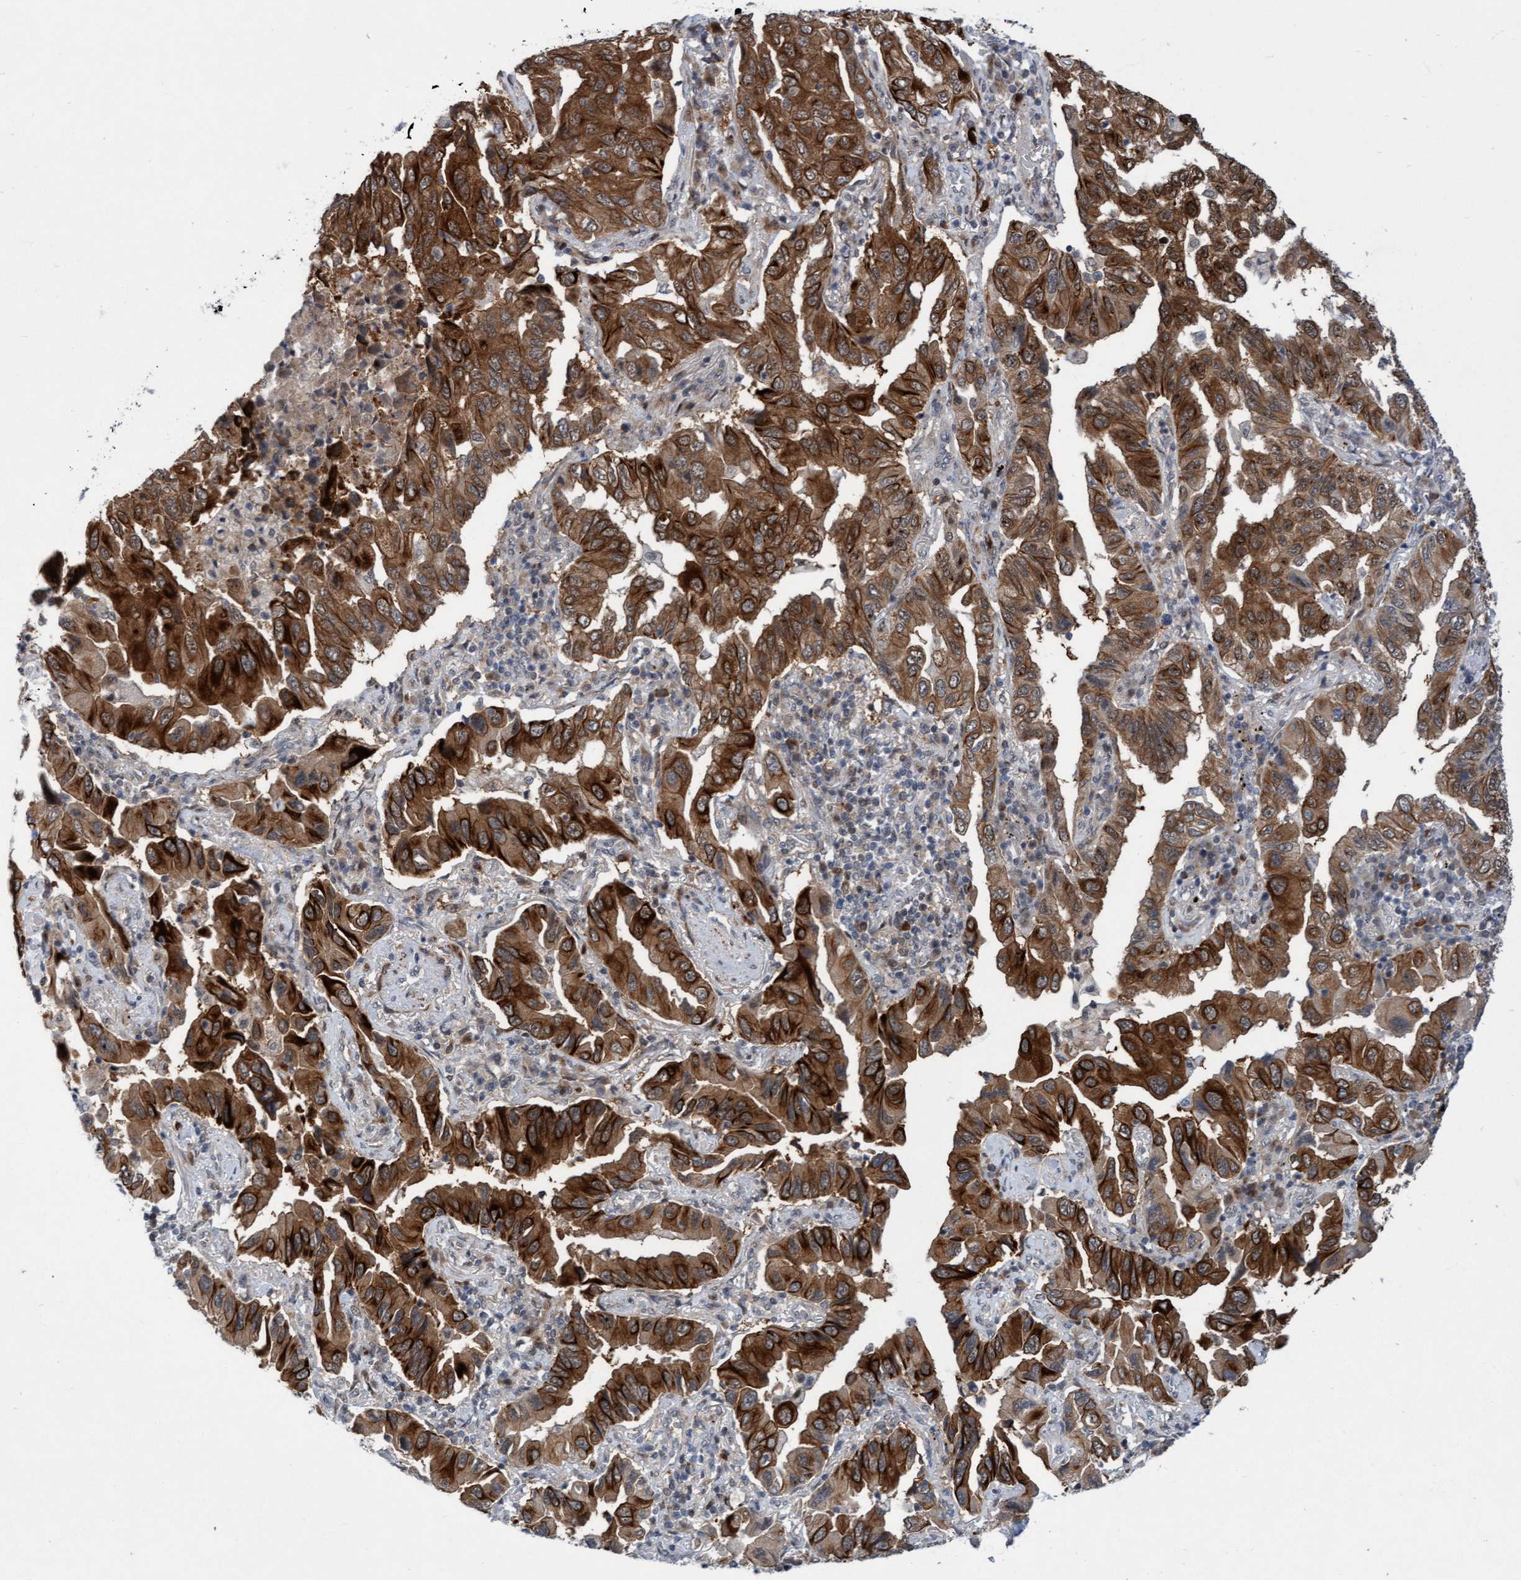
{"staining": {"intensity": "moderate", "quantity": ">75%", "location": "cytoplasmic/membranous"}, "tissue": "lung cancer", "cell_type": "Tumor cells", "image_type": "cancer", "snomed": [{"axis": "morphology", "description": "Adenocarcinoma, NOS"}, {"axis": "topography", "description": "Lung"}], "caption": "Protein expression analysis of lung adenocarcinoma reveals moderate cytoplasmic/membranous staining in about >75% of tumor cells. The protein is shown in brown color, while the nuclei are stained blue.", "gene": "RAP1GAP2", "patient": {"sex": "female", "age": 65}}